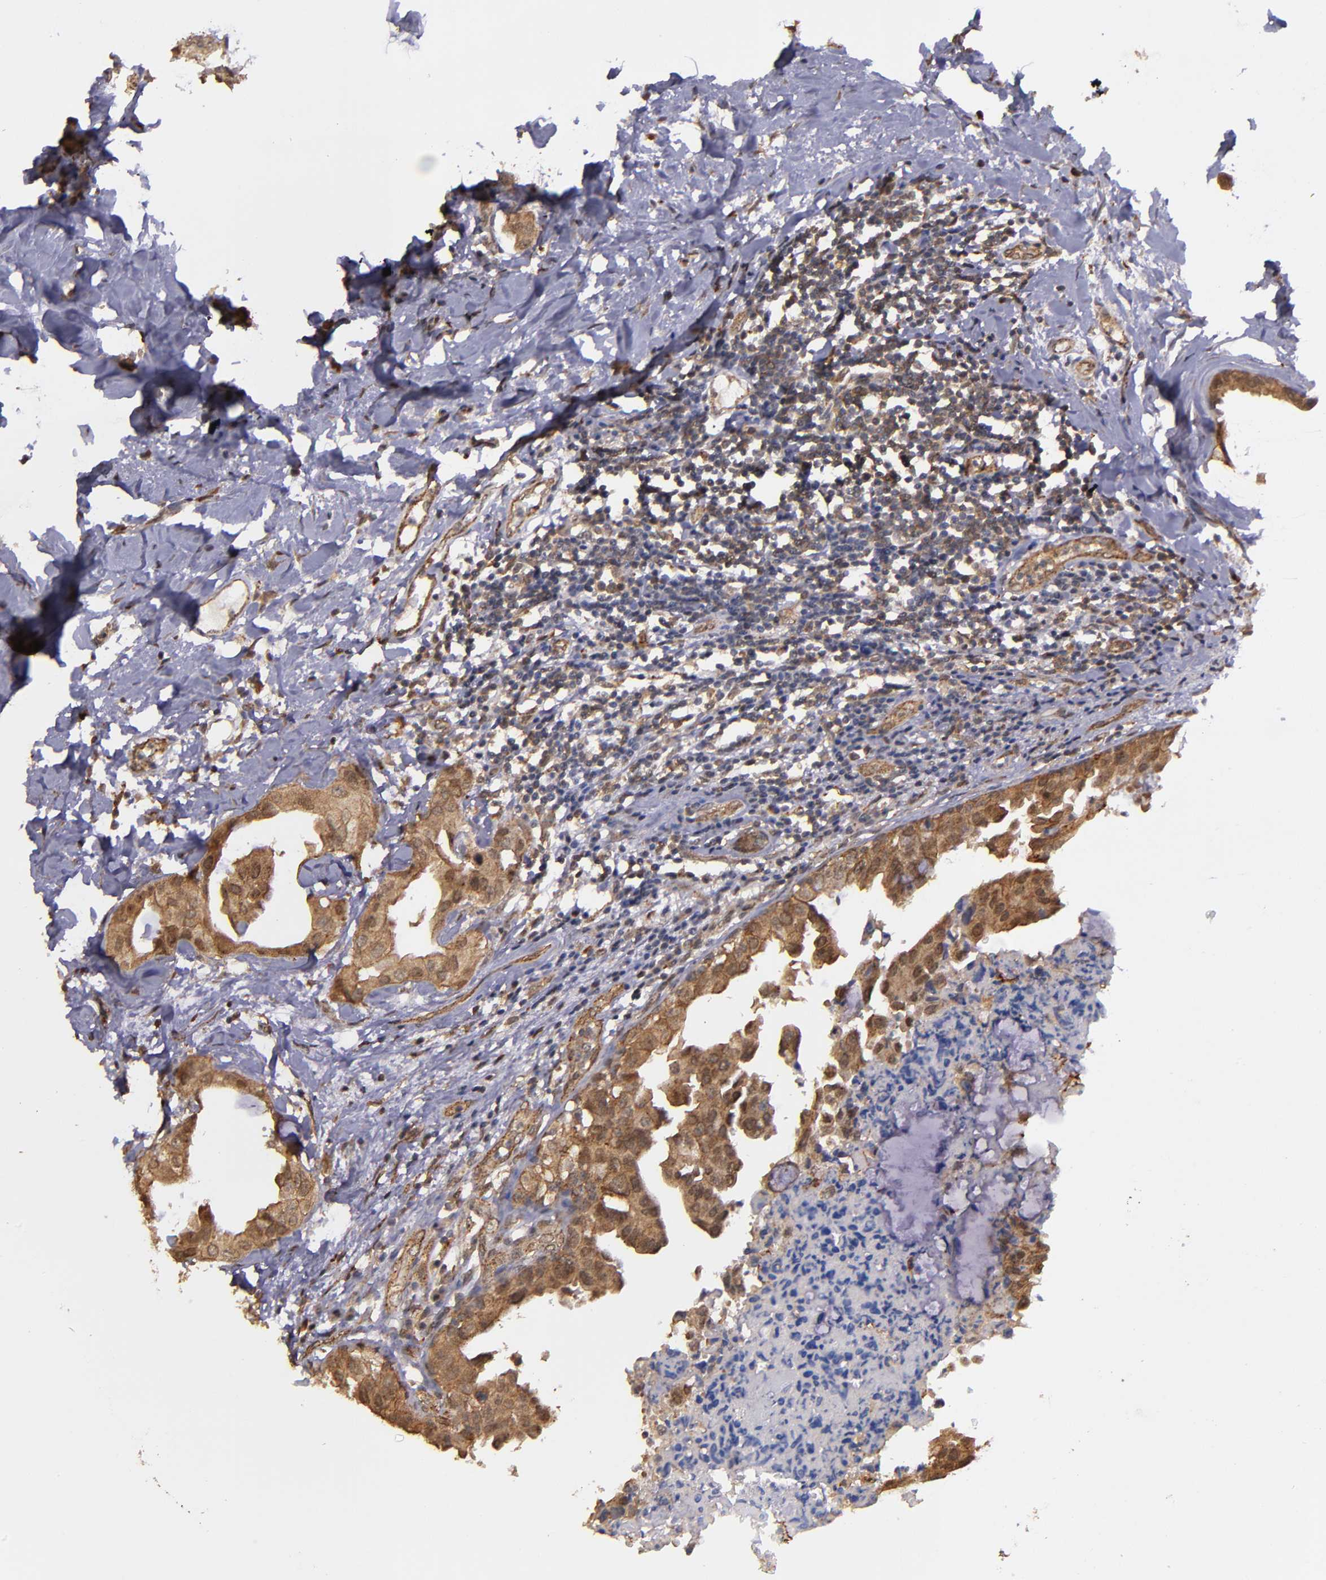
{"staining": {"intensity": "moderate", "quantity": ">75%", "location": "cytoplasmic/membranous,nuclear"}, "tissue": "breast cancer", "cell_type": "Tumor cells", "image_type": "cancer", "snomed": [{"axis": "morphology", "description": "Duct carcinoma"}, {"axis": "topography", "description": "Breast"}], "caption": "Human intraductal carcinoma (breast) stained with a brown dye displays moderate cytoplasmic/membranous and nuclear positive staining in about >75% of tumor cells.", "gene": "SIPA1L1", "patient": {"sex": "female", "age": 40}}